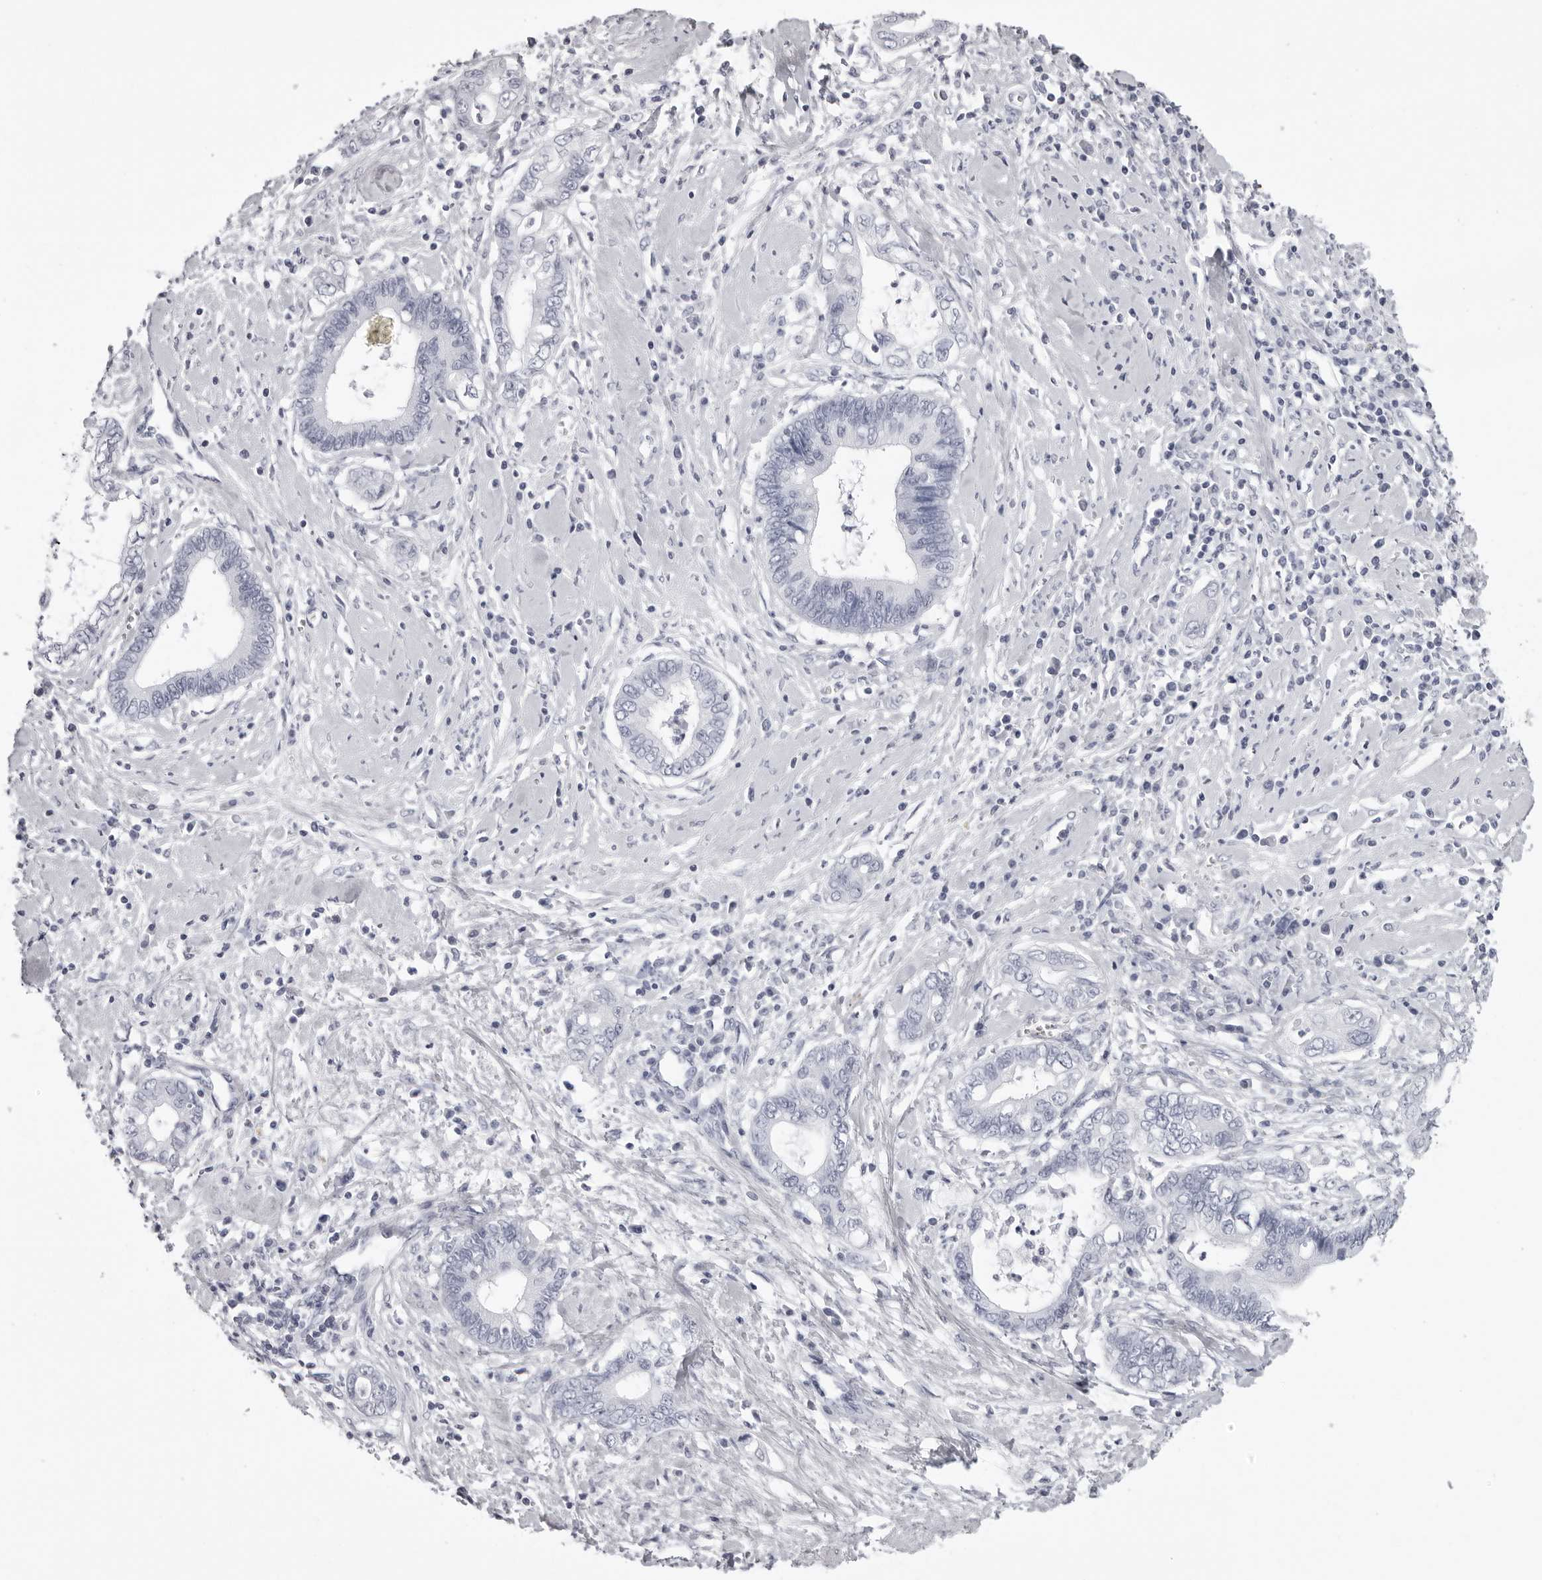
{"staining": {"intensity": "negative", "quantity": "none", "location": "none"}, "tissue": "cervical cancer", "cell_type": "Tumor cells", "image_type": "cancer", "snomed": [{"axis": "morphology", "description": "Adenocarcinoma, NOS"}, {"axis": "topography", "description": "Cervix"}], "caption": "DAB (3,3'-diaminobenzidine) immunohistochemical staining of cervical cancer displays no significant staining in tumor cells.", "gene": "CST1", "patient": {"sex": "female", "age": 44}}